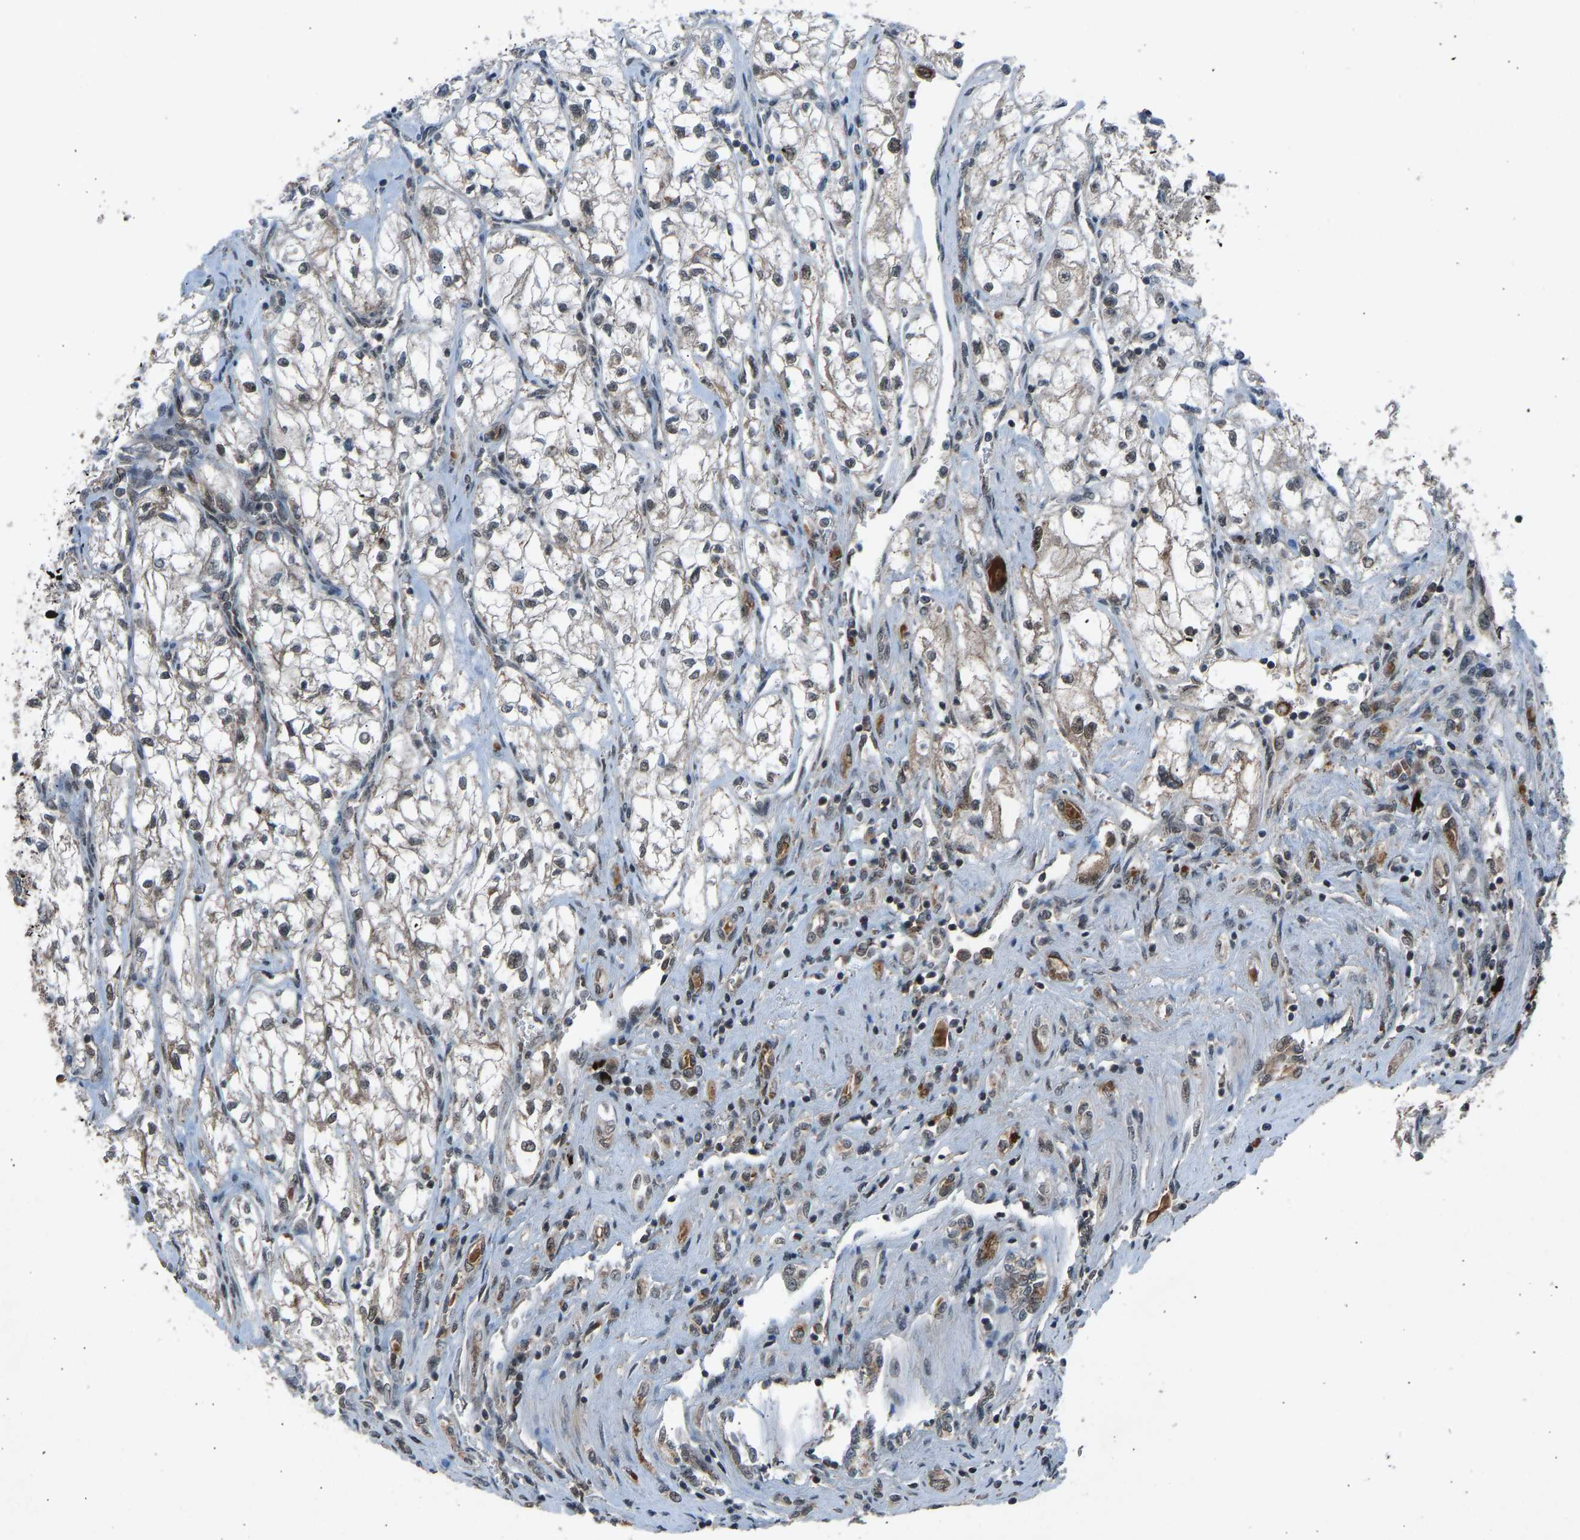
{"staining": {"intensity": "weak", "quantity": ">75%", "location": "cytoplasmic/membranous,nuclear"}, "tissue": "renal cancer", "cell_type": "Tumor cells", "image_type": "cancer", "snomed": [{"axis": "morphology", "description": "Adenocarcinoma, NOS"}, {"axis": "topography", "description": "Kidney"}], "caption": "IHC image of renal cancer (adenocarcinoma) stained for a protein (brown), which reveals low levels of weak cytoplasmic/membranous and nuclear staining in about >75% of tumor cells.", "gene": "SLC43A1", "patient": {"sex": "female", "age": 70}}